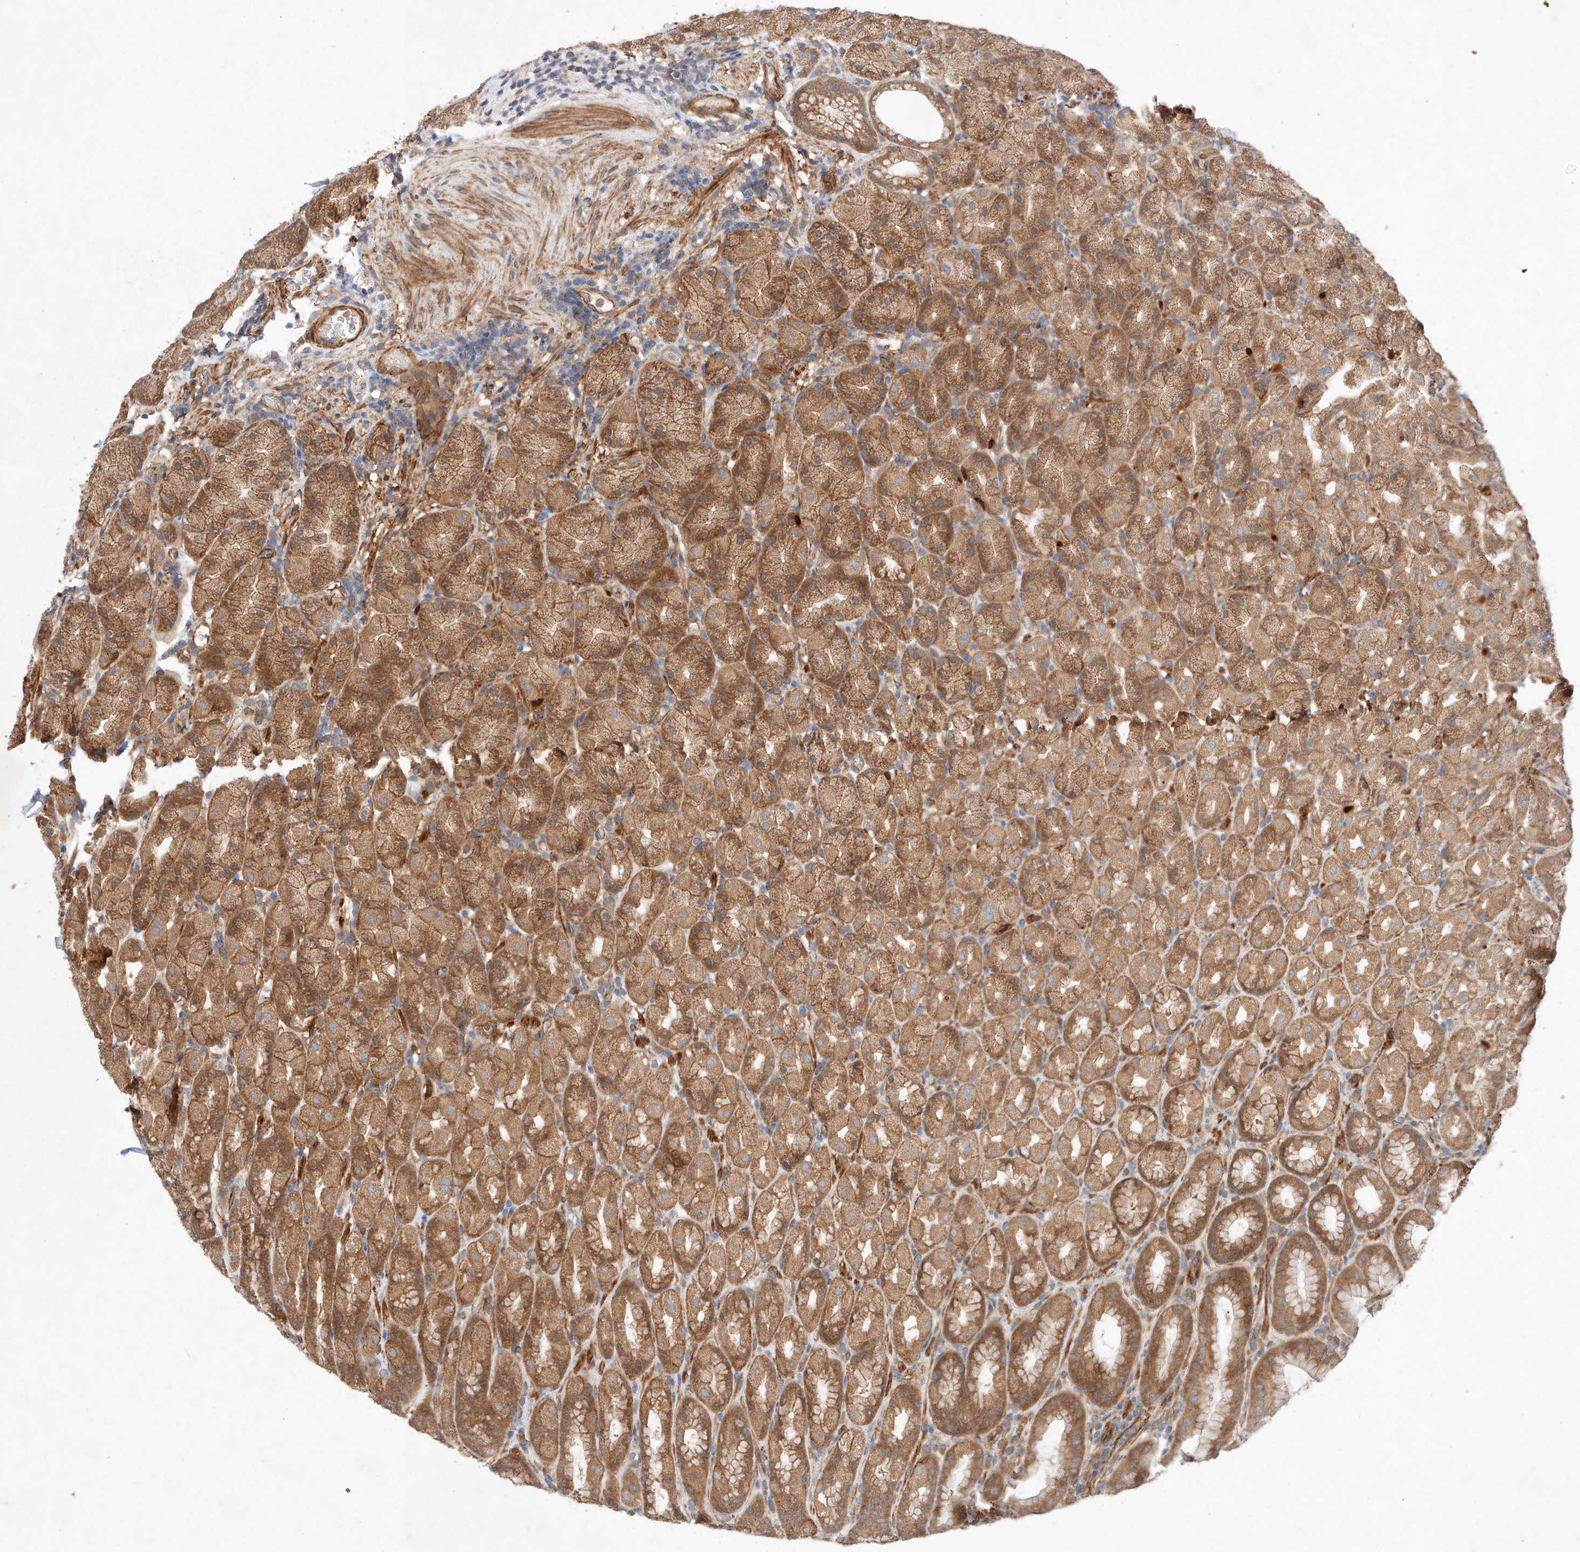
{"staining": {"intensity": "strong", "quantity": ">75%", "location": "cytoplasmic/membranous"}, "tissue": "stomach", "cell_type": "Glandular cells", "image_type": "normal", "snomed": [{"axis": "morphology", "description": "Normal tissue, NOS"}, {"axis": "topography", "description": "Stomach, upper"}], "caption": "DAB immunohistochemical staining of unremarkable human stomach reveals strong cytoplasmic/membranous protein staining in about >75% of glandular cells.", "gene": "RAB23", "patient": {"sex": "male", "age": 68}}